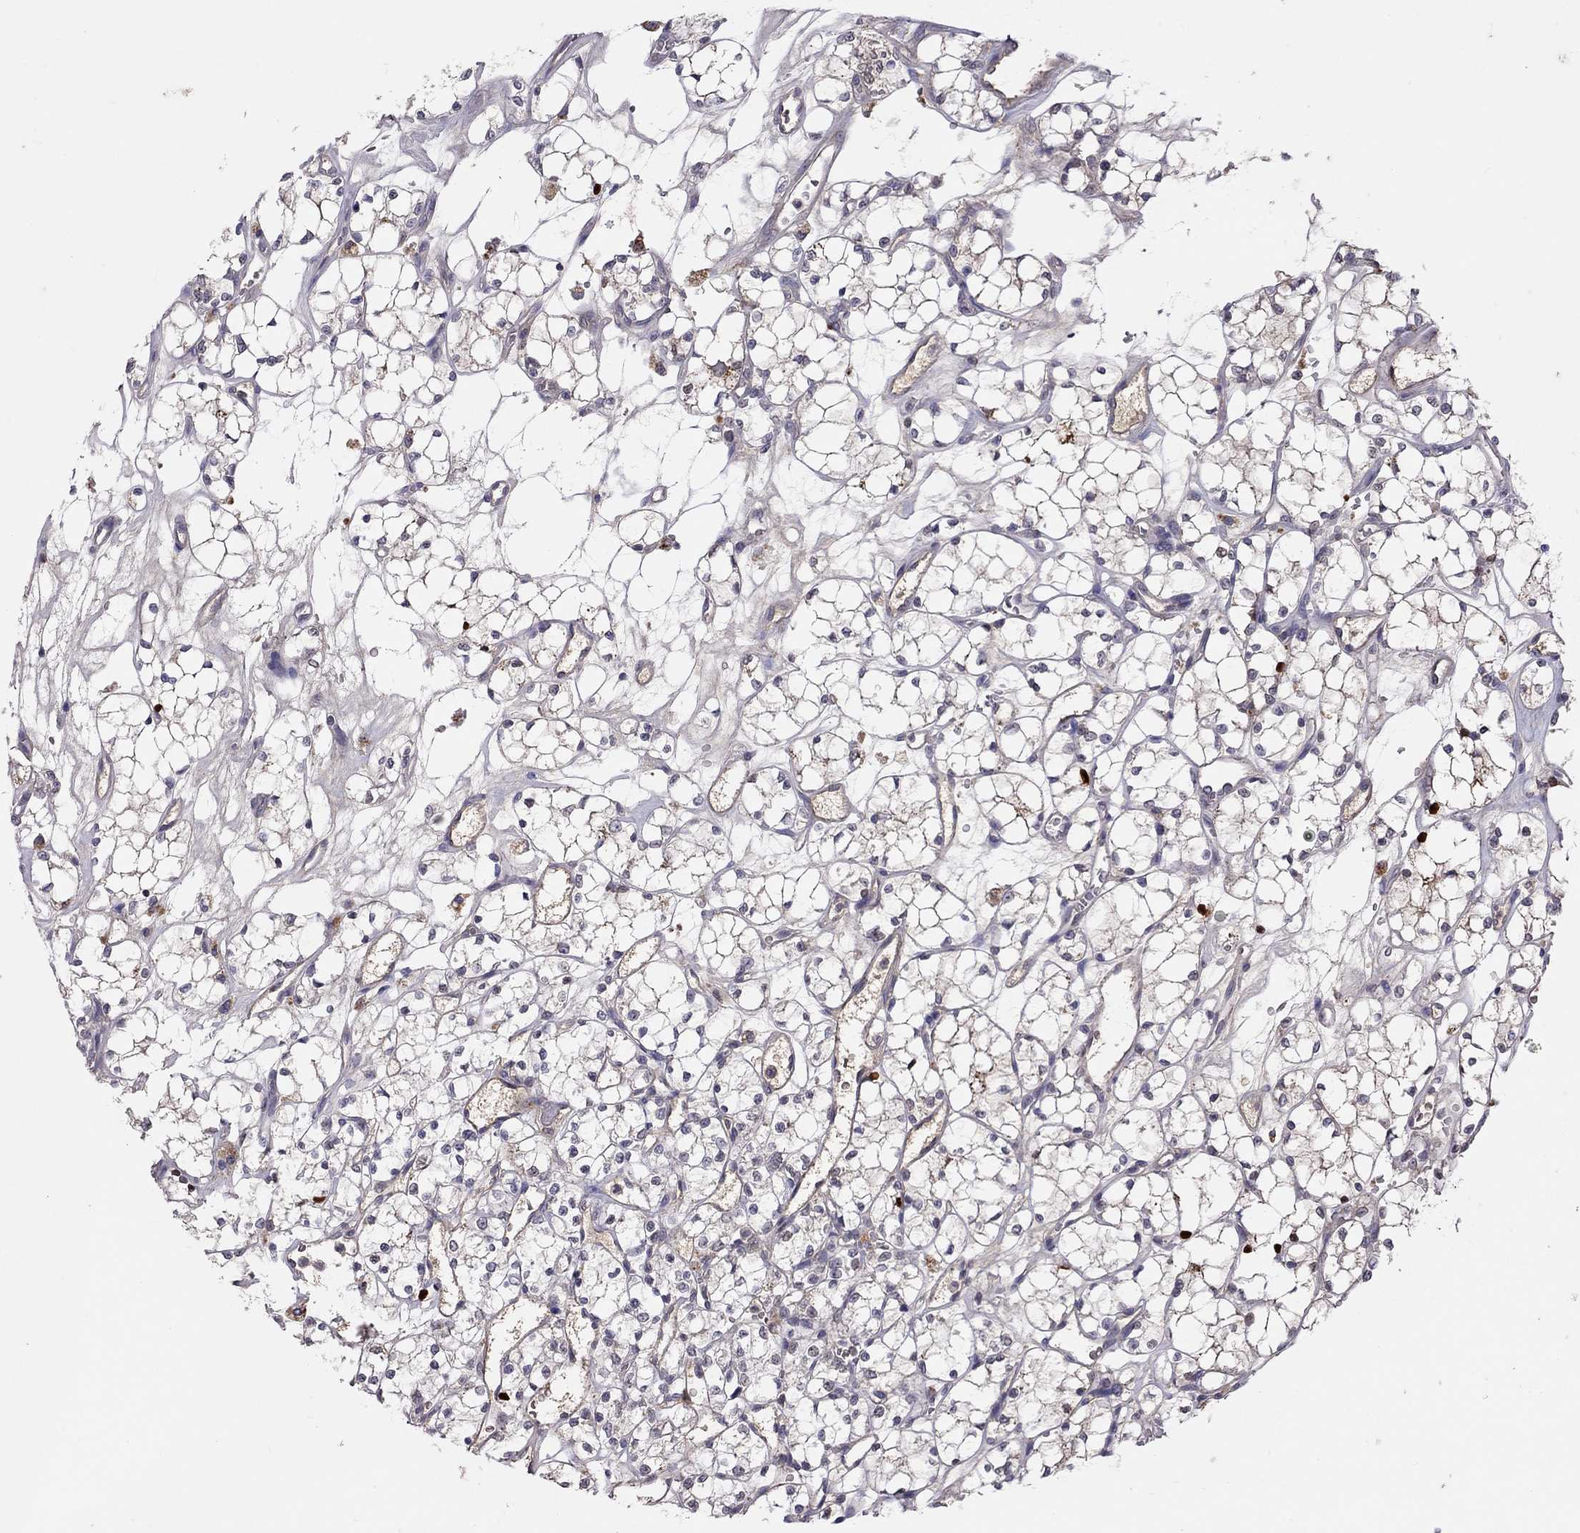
{"staining": {"intensity": "weak", "quantity": ">75%", "location": "cytoplasmic/membranous"}, "tissue": "renal cancer", "cell_type": "Tumor cells", "image_type": "cancer", "snomed": [{"axis": "morphology", "description": "Adenocarcinoma, NOS"}, {"axis": "topography", "description": "Kidney"}], "caption": "DAB immunohistochemical staining of human adenocarcinoma (renal) demonstrates weak cytoplasmic/membranous protein expression in about >75% of tumor cells.", "gene": "SERPINA3", "patient": {"sex": "female", "age": 69}}